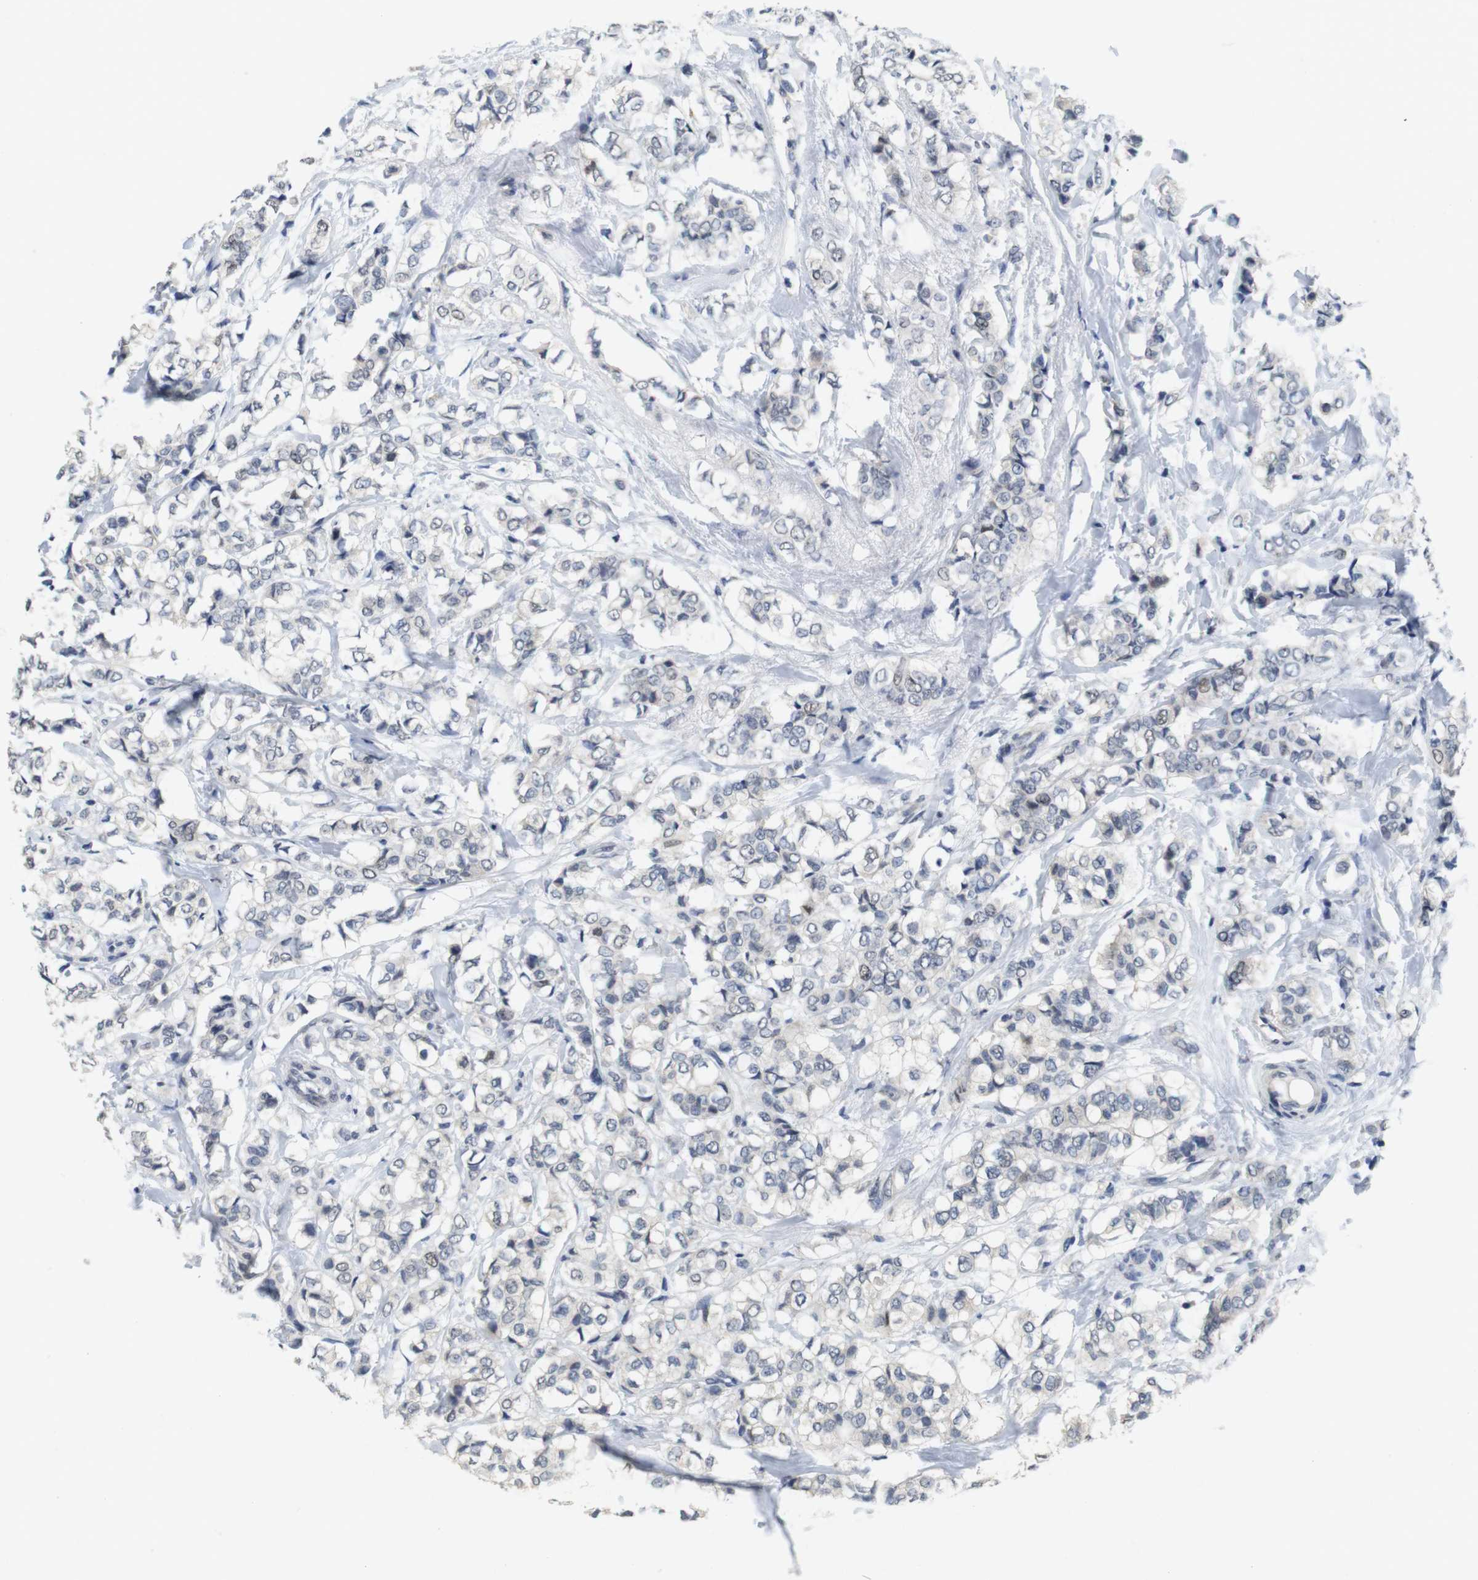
{"staining": {"intensity": "weak", "quantity": "<25%", "location": "nuclear"}, "tissue": "breast cancer", "cell_type": "Tumor cells", "image_type": "cancer", "snomed": [{"axis": "morphology", "description": "Lobular carcinoma"}, {"axis": "topography", "description": "Breast"}], "caption": "Histopathology image shows no protein positivity in tumor cells of breast cancer (lobular carcinoma) tissue.", "gene": "SKP2", "patient": {"sex": "female", "age": 60}}